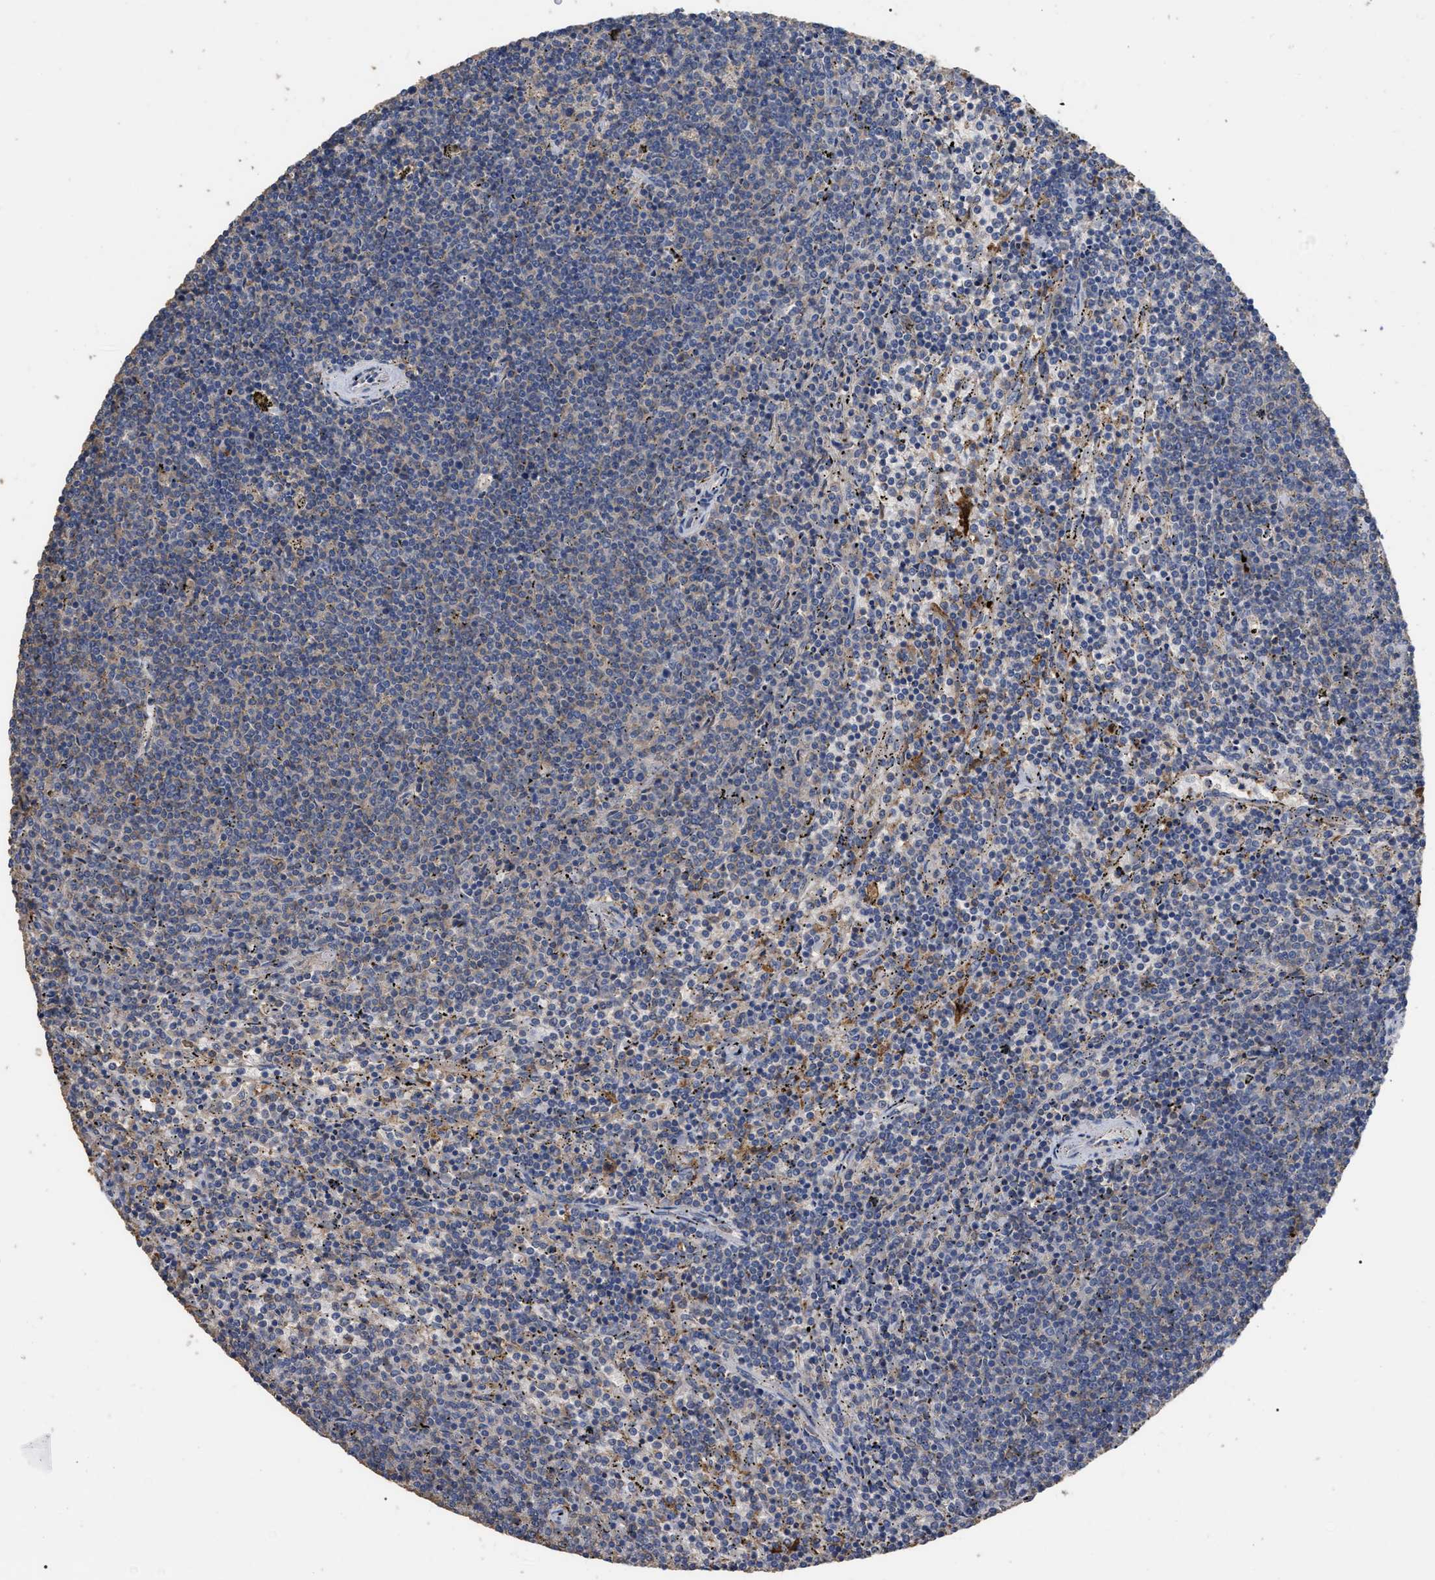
{"staining": {"intensity": "negative", "quantity": "none", "location": "none"}, "tissue": "lymphoma", "cell_type": "Tumor cells", "image_type": "cancer", "snomed": [{"axis": "morphology", "description": "Malignant lymphoma, non-Hodgkin's type, Low grade"}, {"axis": "topography", "description": "Spleen"}], "caption": "Protein analysis of low-grade malignant lymphoma, non-Hodgkin's type demonstrates no significant expression in tumor cells. (DAB immunohistochemistry visualized using brightfield microscopy, high magnification).", "gene": "GPR179", "patient": {"sex": "female", "age": 50}}